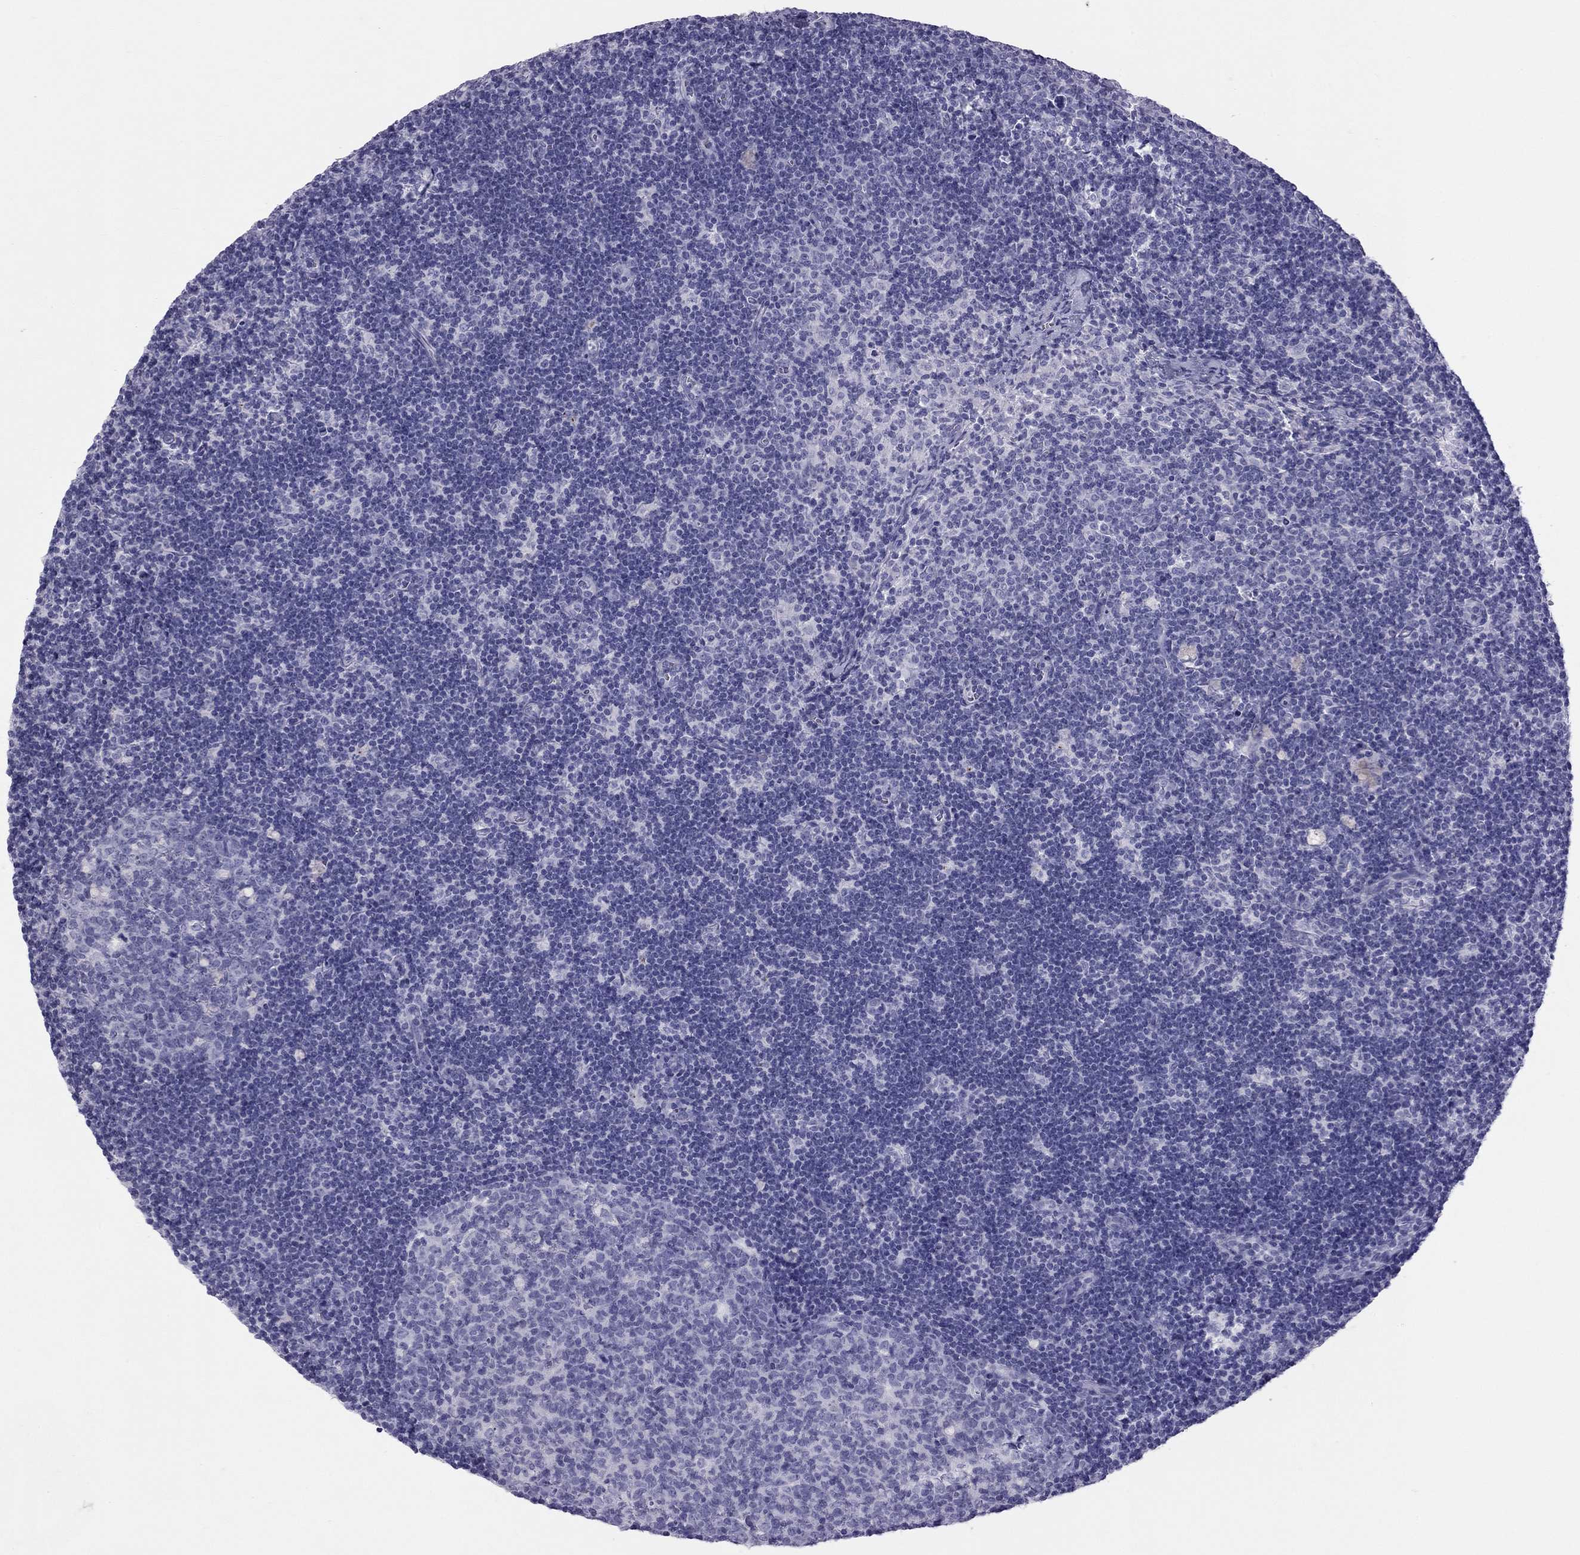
{"staining": {"intensity": "negative", "quantity": "none", "location": "none"}, "tissue": "lymph node", "cell_type": "Germinal center cells", "image_type": "normal", "snomed": [{"axis": "morphology", "description": "Normal tissue, NOS"}, {"axis": "topography", "description": "Lymph node"}], "caption": "The micrograph exhibits no staining of germinal center cells in normal lymph node. (DAB (3,3'-diaminobenzidine) immunohistochemistry, high magnification).", "gene": "TRPM3", "patient": {"sex": "female", "age": 34}}